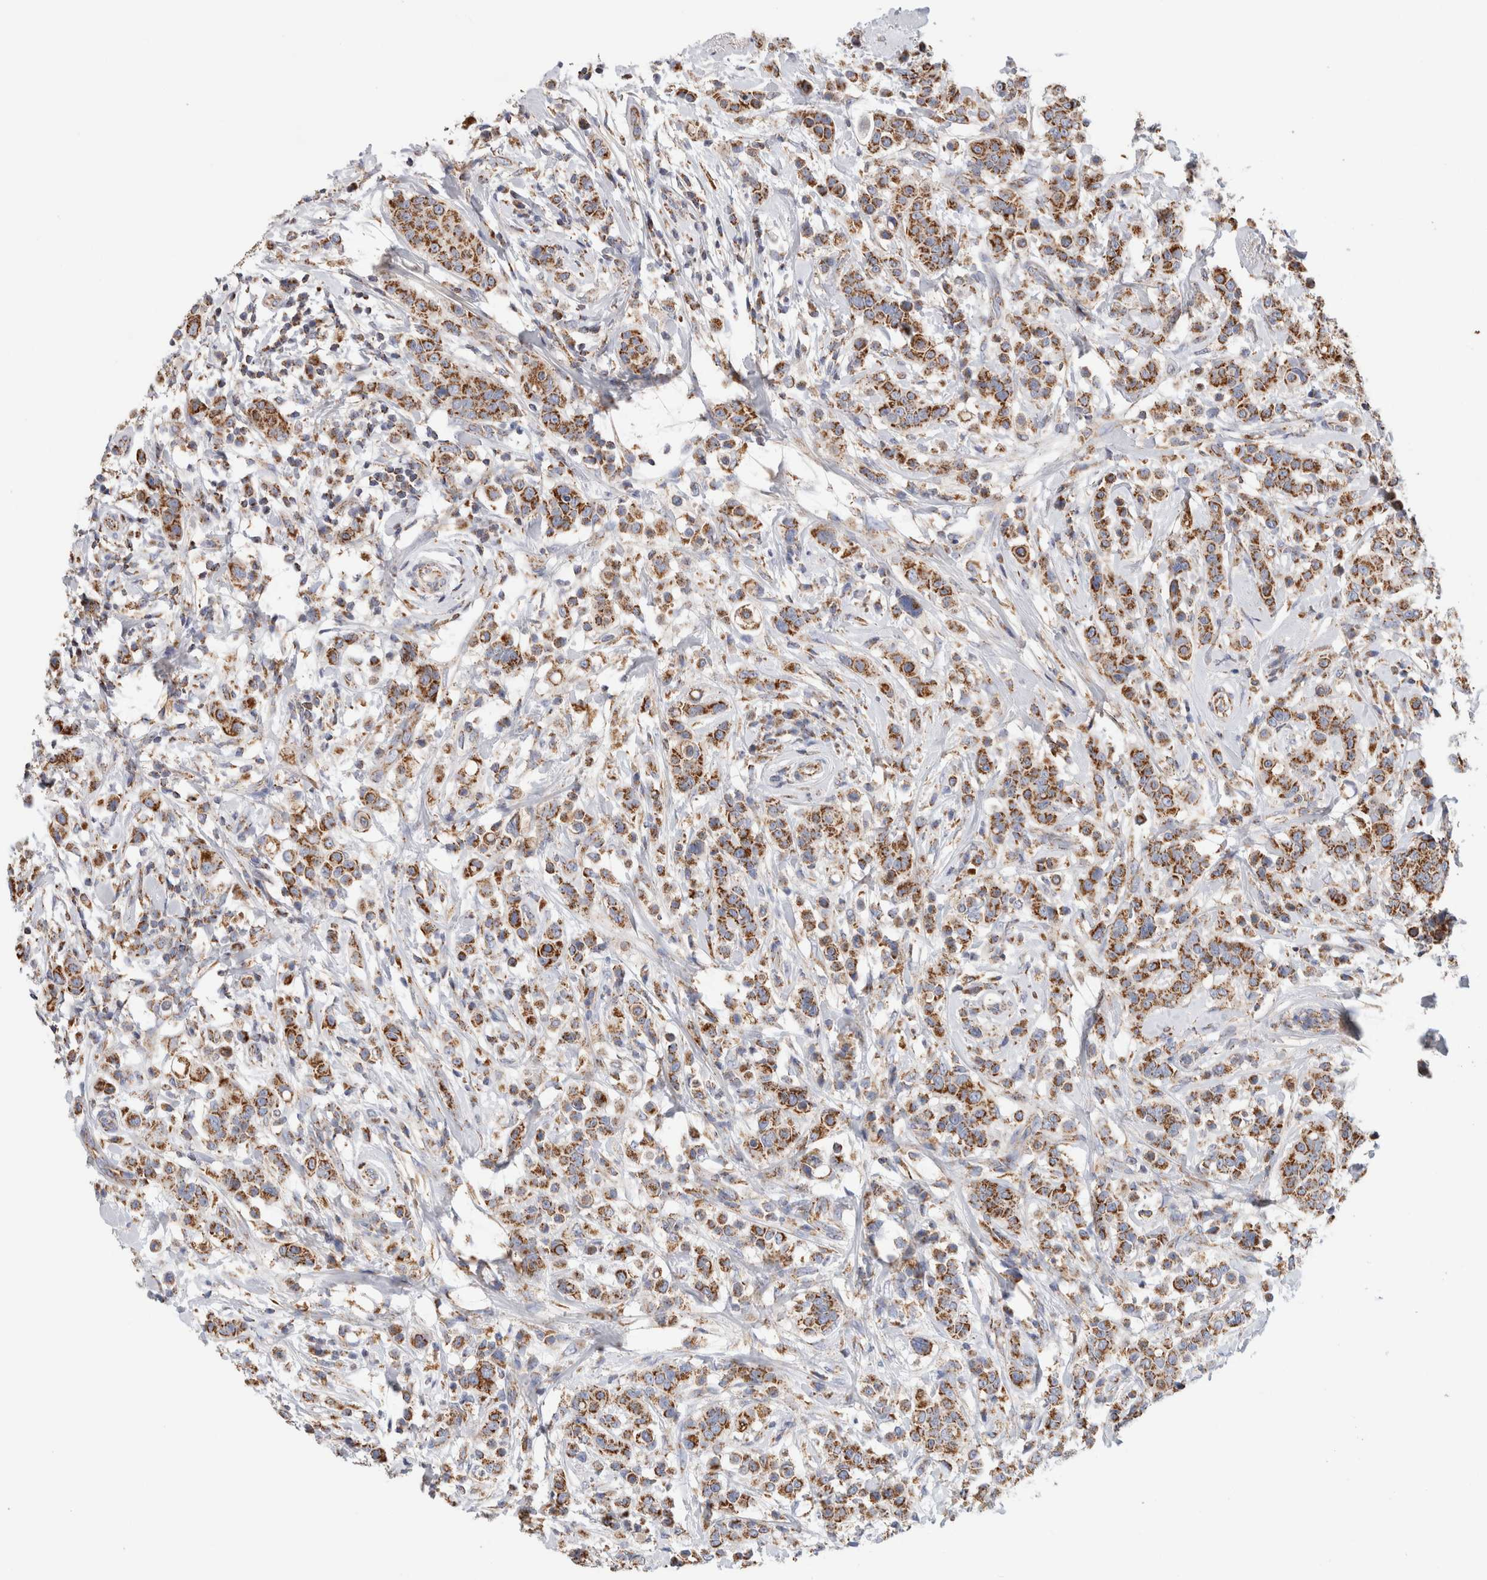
{"staining": {"intensity": "strong", "quantity": ">75%", "location": "cytoplasmic/membranous"}, "tissue": "breast cancer", "cell_type": "Tumor cells", "image_type": "cancer", "snomed": [{"axis": "morphology", "description": "Duct carcinoma"}, {"axis": "topography", "description": "Breast"}], "caption": "The micrograph shows staining of breast cancer (intraductal carcinoma), revealing strong cytoplasmic/membranous protein staining (brown color) within tumor cells. Nuclei are stained in blue.", "gene": "IARS2", "patient": {"sex": "female", "age": 27}}